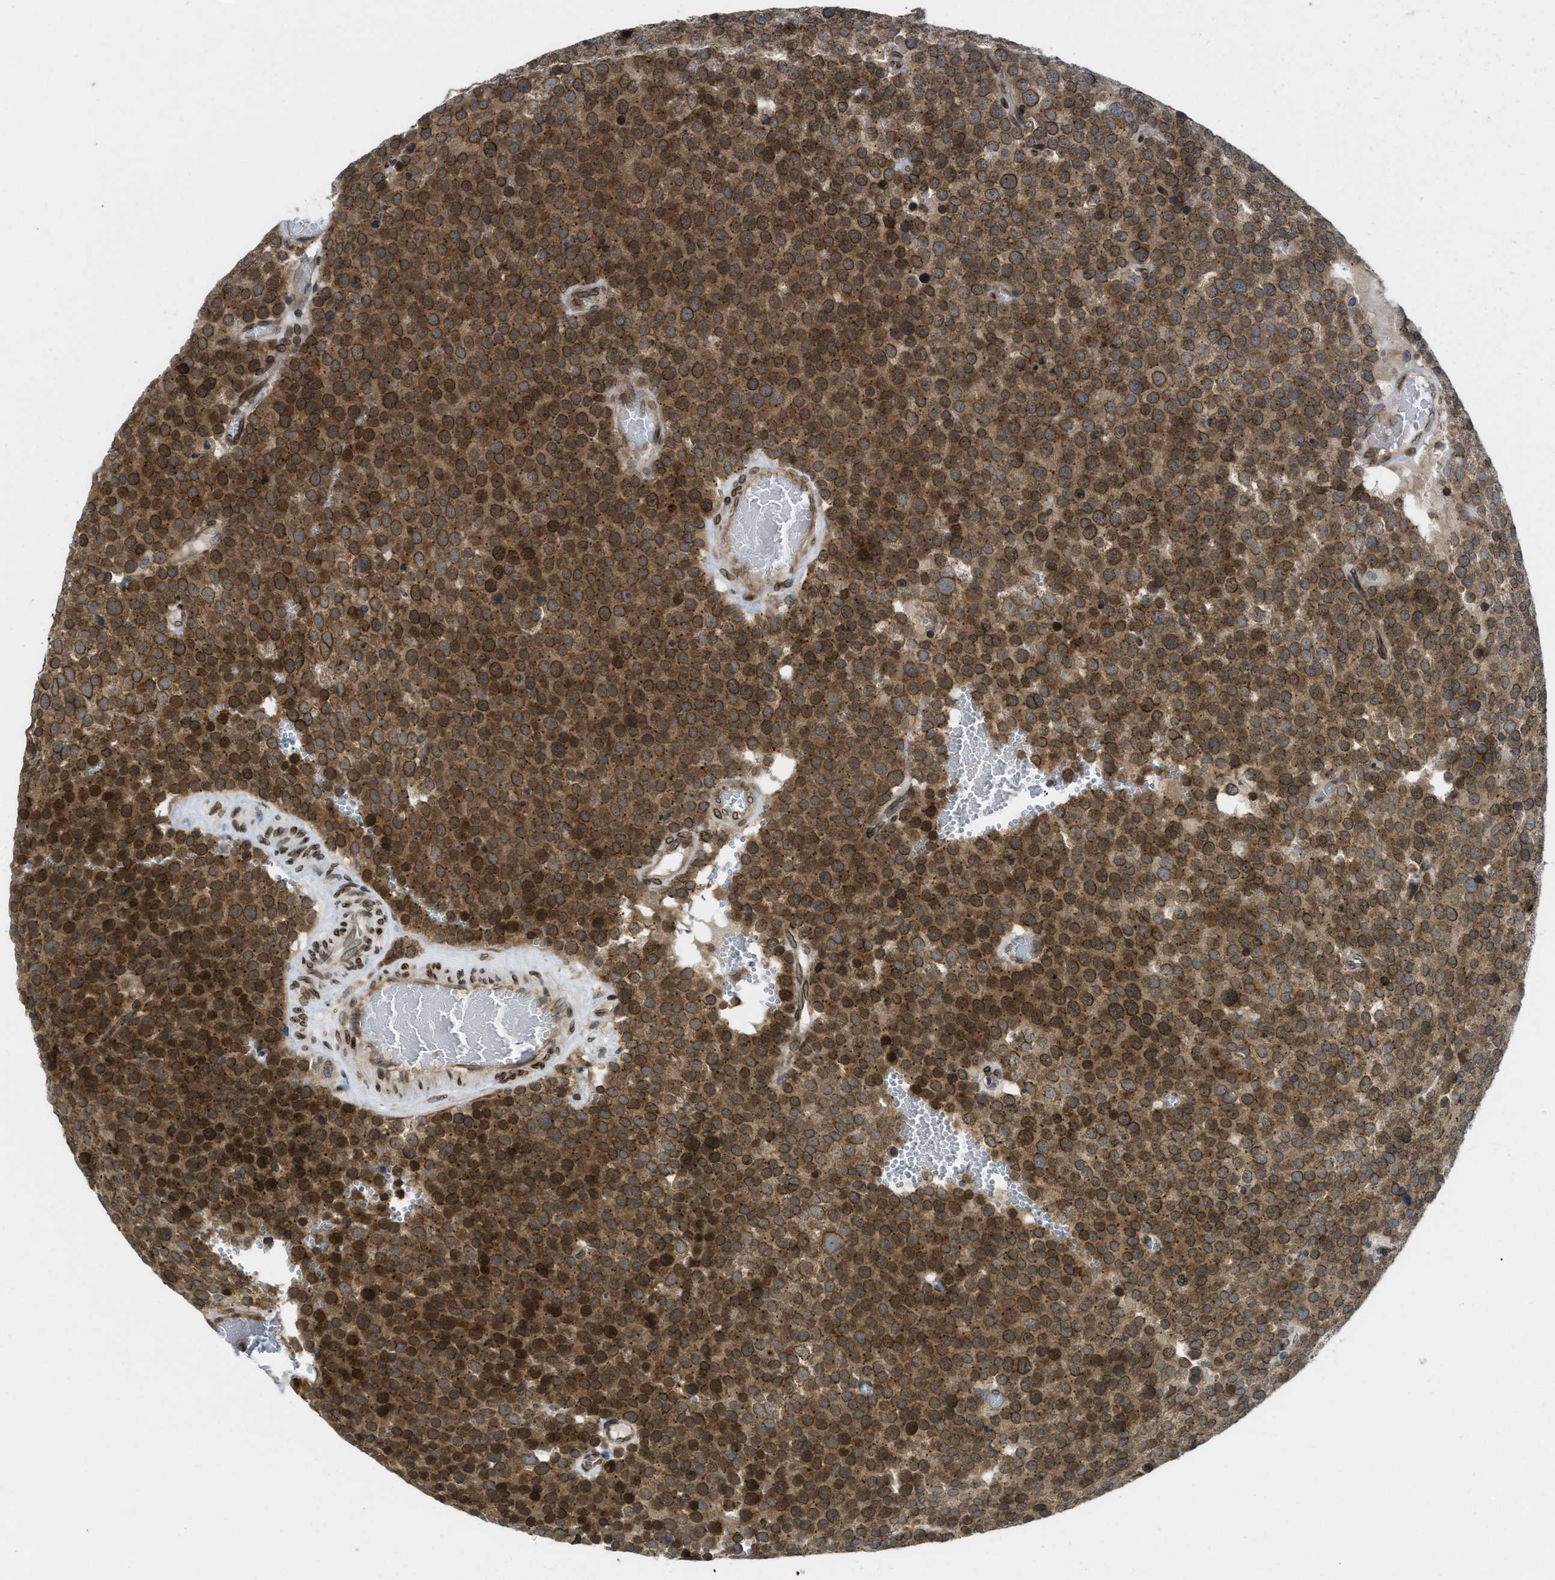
{"staining": {"intensity": "moderate", "quantity": ">75%", "location": "cytoplasmic/membranous,nuclear"}, "tissue": "testis cancer", "cell_type": "Tumor cells", "image_type": "cancer", "snomed": [{"axis": "morphology", "description": "Normal tissue, NOS"}, {"axis": "morphology", "description": "Seminoma, NOS"}, {"axis": "topography", "description": "Testis"}], "caption": "Protein analysis of testis seminoma tissue demonstrates moderate cytoplasmic/membranous and nuclear staining in about >75% of tumor cells.", "gene": "EIF2AK3", "patient": {"sex": "male", "age": 71}}